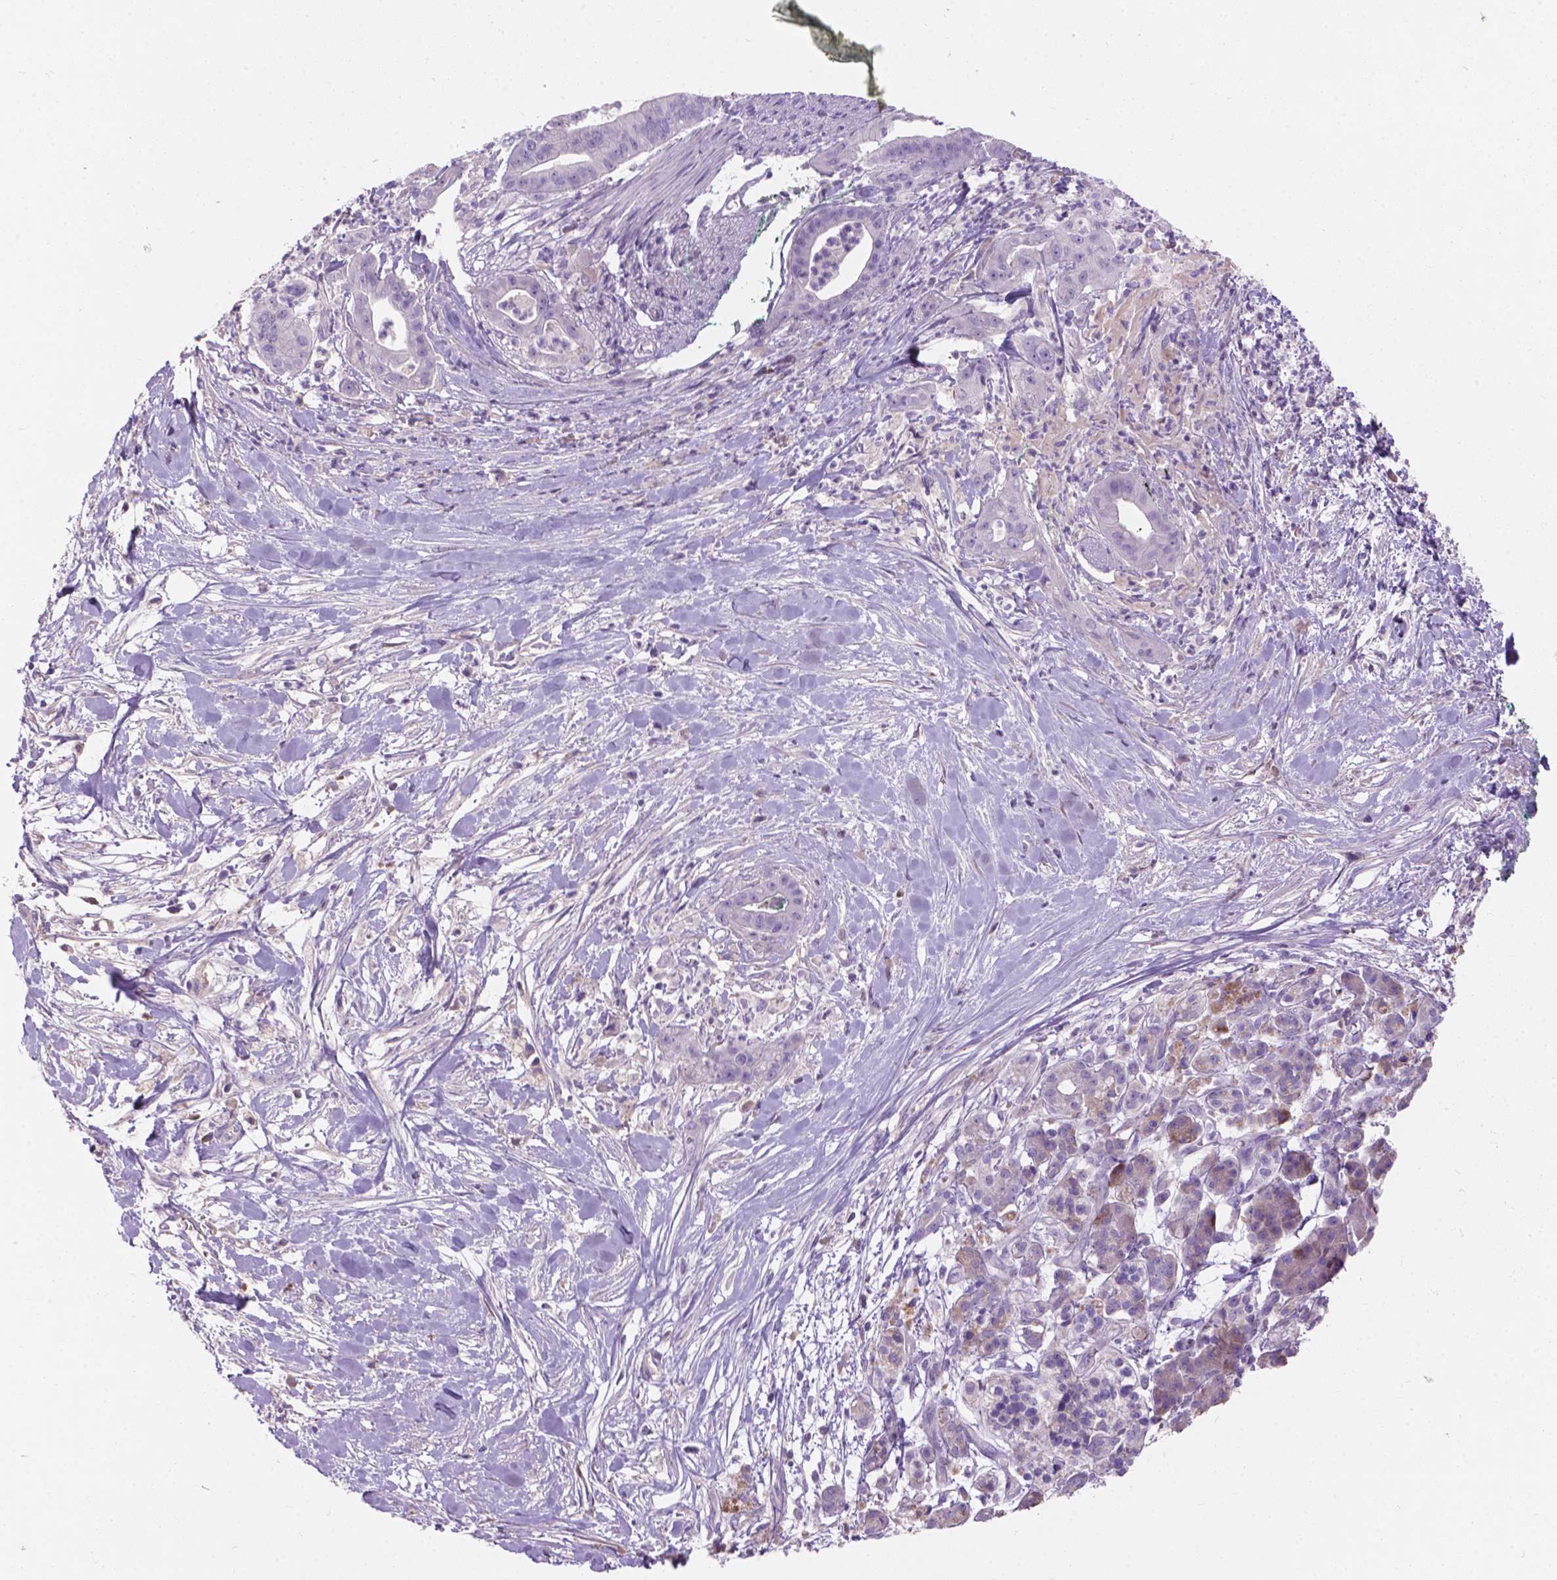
{"staining": {"intensity": "negative", "quantity": "none", "location": "none"}, "tissue": "pancreatic cancer", "cell_type": "Tumor cells", "image_type": "cancer", "snomed": [{"axis": "morphology", "description": "Normal tissue, NOS"}, {"axis": "morphology", "description": "Adenocarcinoma, NOS"}, {"axis": "topography", "description": "Lymph node"}, {"axis": "topography", "description": "Pancreas"}], "caption": "The photomicrograph exhibits no staining of tumor cells in adenocarcinoma (pancreatic).", "gene": "NOXO1", "patient": {"sex": "female", "age": 58}}